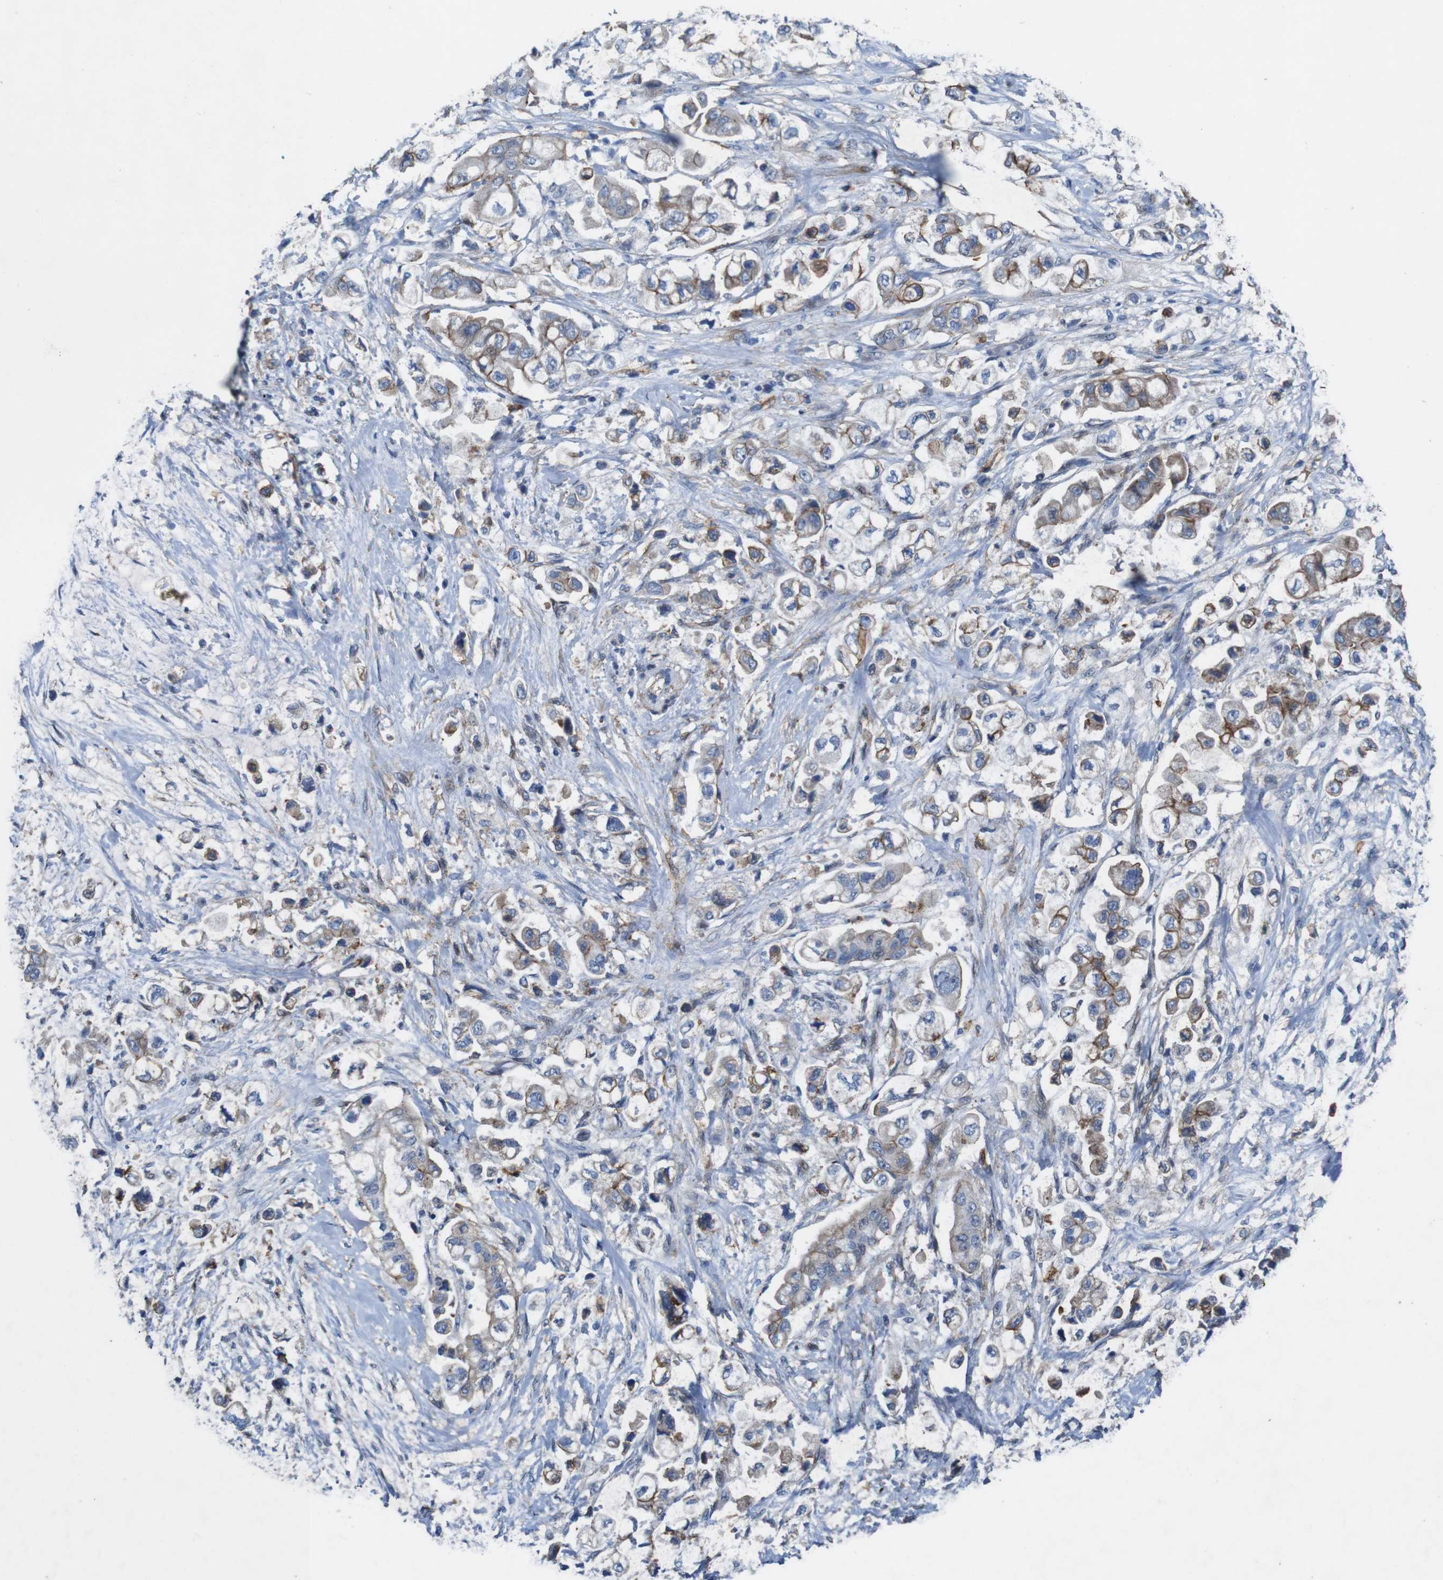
{"staining": {"intensity": "moderate", "quantity": ">75%", "location": "cytoplasmic/membranous"}, "tissue": "stomach cancer", "cell_type": "Tumor cells", "image_type": "cancer", "snomed": [{"axis": "morphology", "description": "Adenocarcinoma, NOS"}, {"axis": "topography", "description": "Stomach"}], "caption": "Adenocarcinoma (stomach) was stained to show a protein in brown. There is medium levels of moderate cytoplasmic/membranous expression in approximately >75% of tumor cells.", "gene": "PTGER4", "patient": {"sex": "male", "age": 62}}